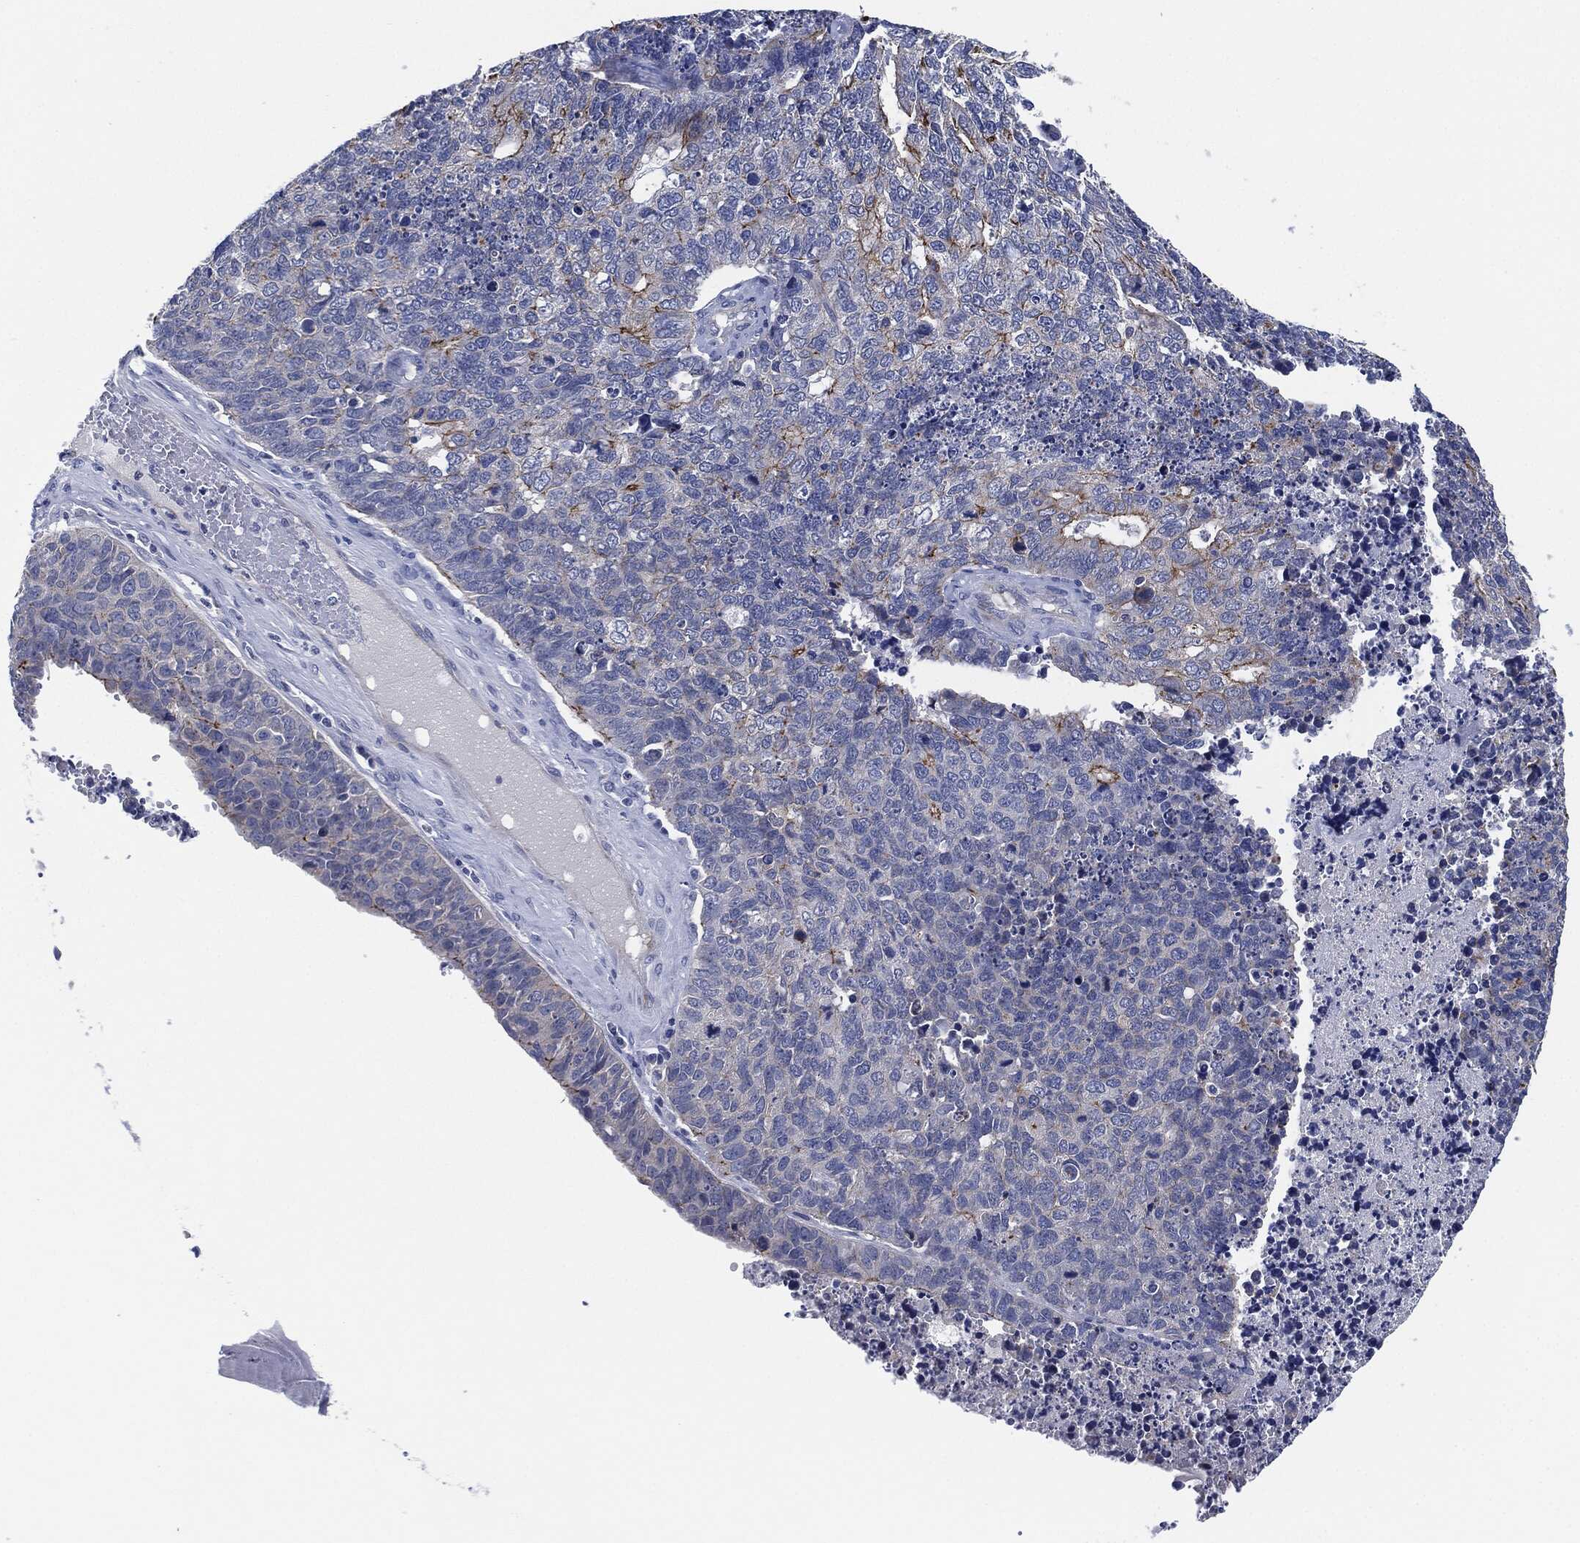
{"staining": {"intensity": "moderate", "quantity": "<25%", "location": "cytoplasmic/membranous"}, "tissue": "cervical cancer", "cell_type": "Tumor cells", "image_type": "cancer", "snomed": [{"axis": "morphology", "description": "Squamous cell carcinoma, NOS"}, {"axis": "topography", "description": "Cervix"}], "caption": "The image displays a brown stain indicating the presence of a protein in the cytoplasmic/membranous of tumor cells in cervical squamous cell carcinoma. (Brightfield microscopy of DAB IHC at high magnification).", "gene": "SHROOM2", "patient": {"sex": "female", "age": 63}}